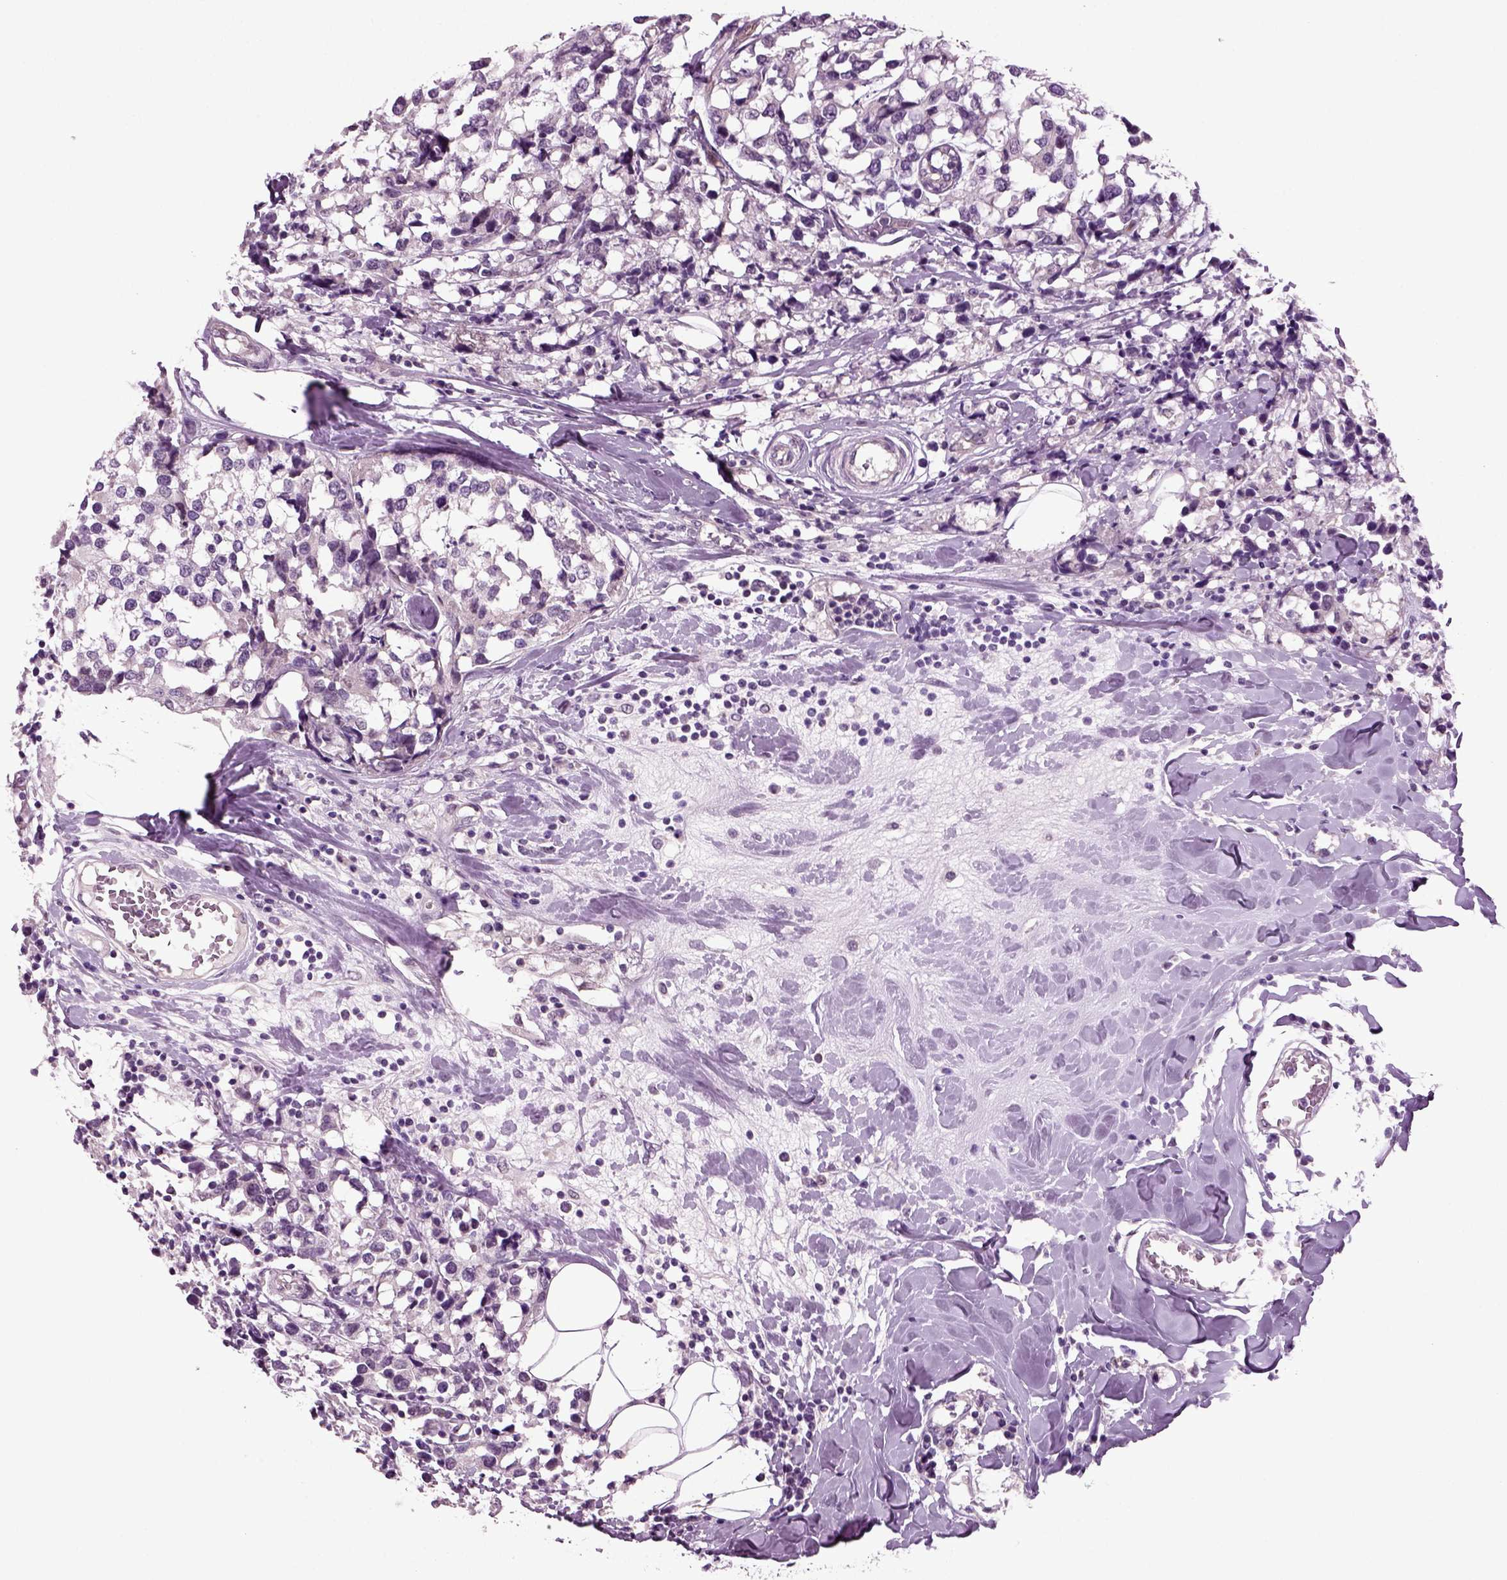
{"staining": {"intensity": "negative", "quantity": "none", "location": "none"}, "tissue": "breast cancer", "cell_type": "Tumor cells", "image_type": "cancer", "snomed": [{"axis": "morphology", "description": "Lobular carcinoma"}, {"axis": "topography", "description": "Breast"}], "caption": "IHC of human lobular carcinoma (breast) exhibits no positivity in tumor cells. (Stains: DAB IHC with hematoxylin counter stain, Microscopy: brightfield microscopy at high magnification).", "gene": "COL9A2", "patient": {"sex": "female", "age": 59}}